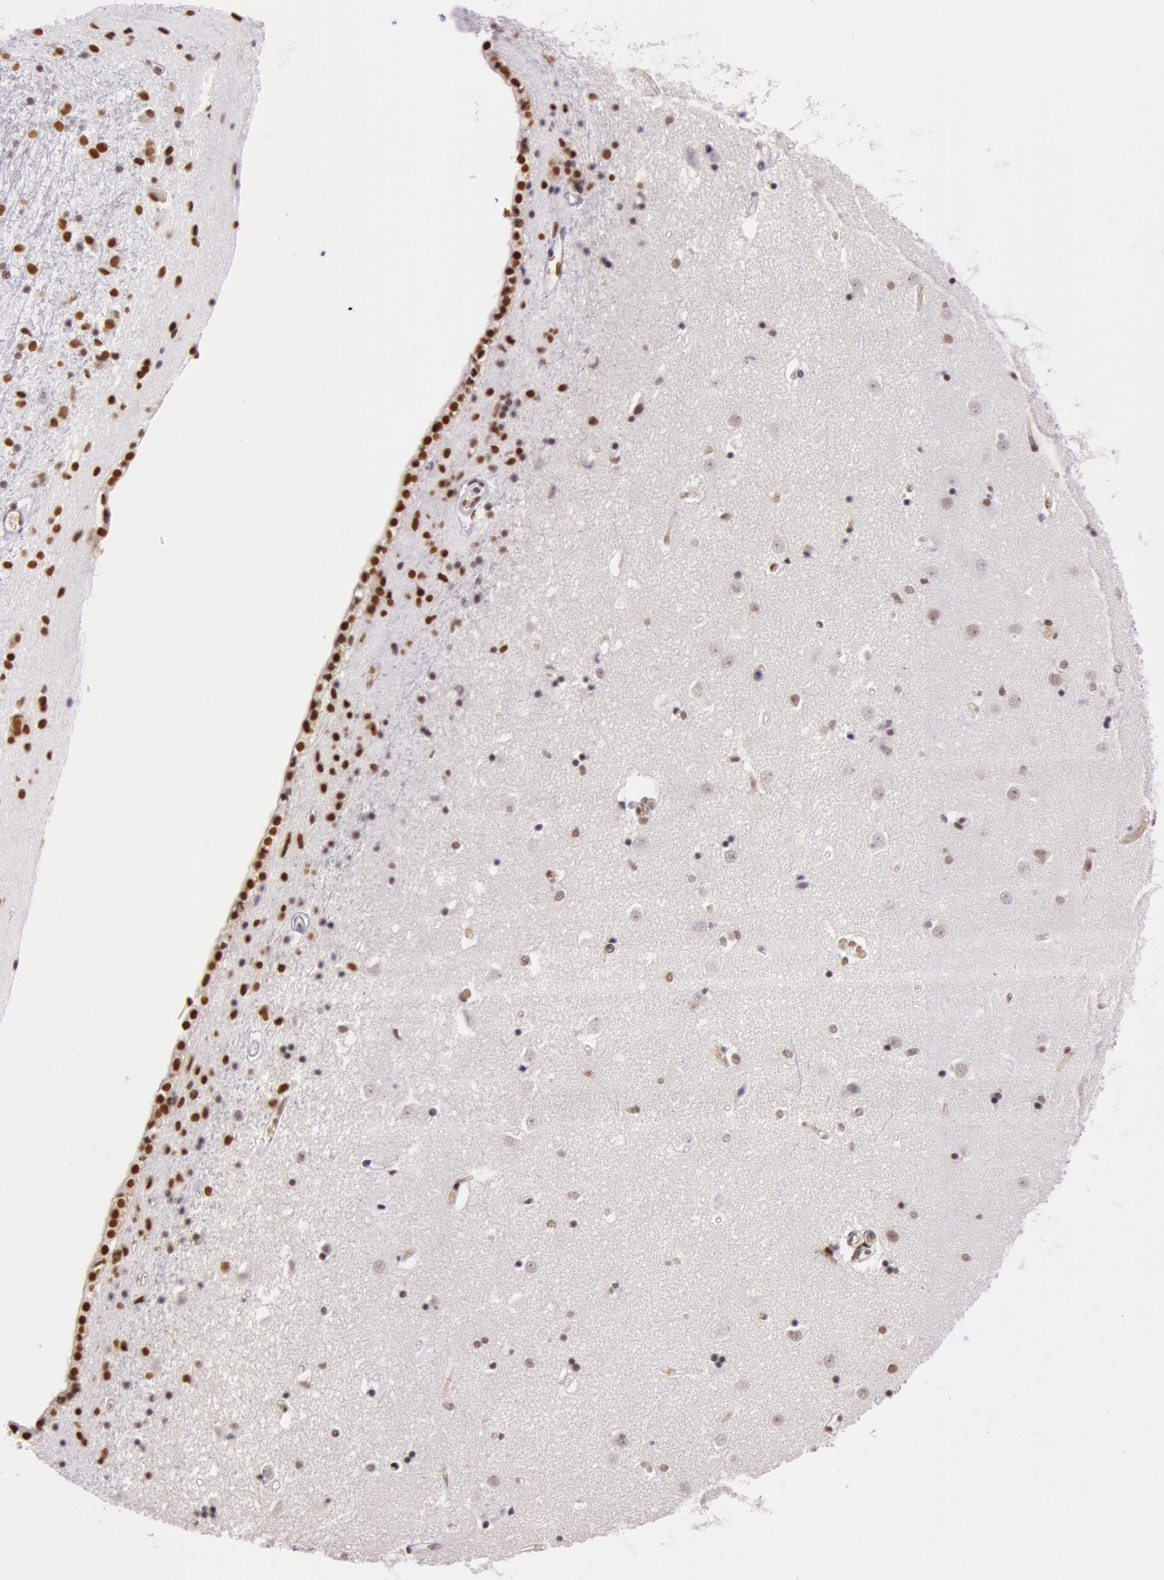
{"staining": {"intensity": "strong", "quantity": "25%-75%", "location": "nuclear"}, "tissue": "caudate", "cell_type": "Glial cells", "image_type": "normal", "snomed": [{"axis": "morphology", "description": "Normal tissue, NOS"}, {"axis": "topography", "description": "Lateral ventricle wall"}], "caption": "Human caudate stained for a protein (brown) exhibits strong nuclear positive positivity in about 25%-75% of glial cells.", "gene": "NBN", "patient": {"sex": "female", "age": 54}}